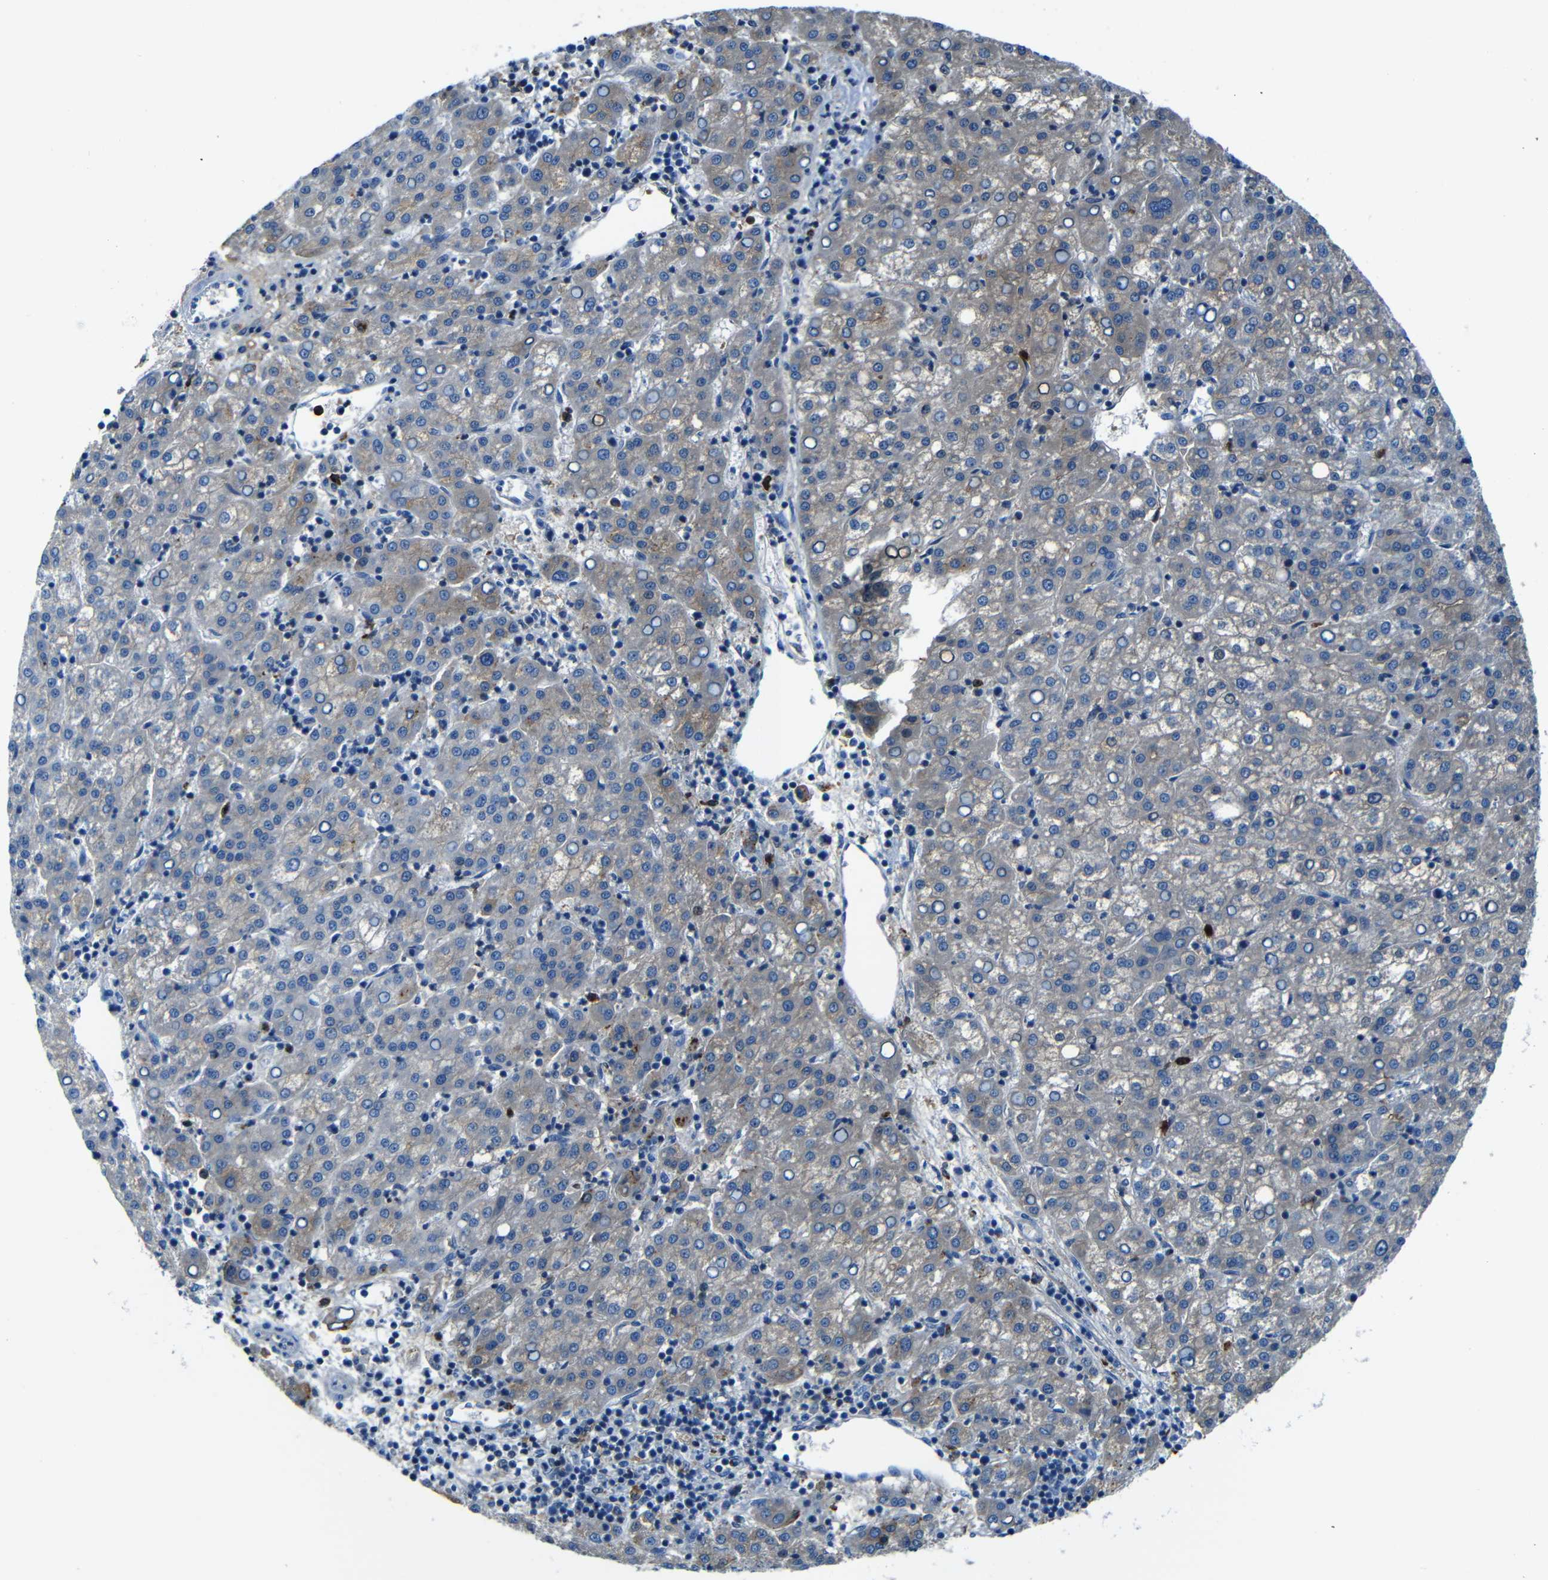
{"staining": {"intensity": "weak", "quantity": "<25%", "location": "cytoplasmic/membranous"}, "tissue": "liver cancer", "cell_type": "Tumor cells", "image_type": "cancer", "snomed": [{"axis": "morphology", "description": "Carcinoma, Hepatocellular, NOS"}, {"axis": "topography", "description": "Liver"}], "caption": "Histopathology image shows no protein expression in tumor cells of liver cancer tissue.", "gene": "SERPINA1", "patient": {"sex": "female", "age": 58}}